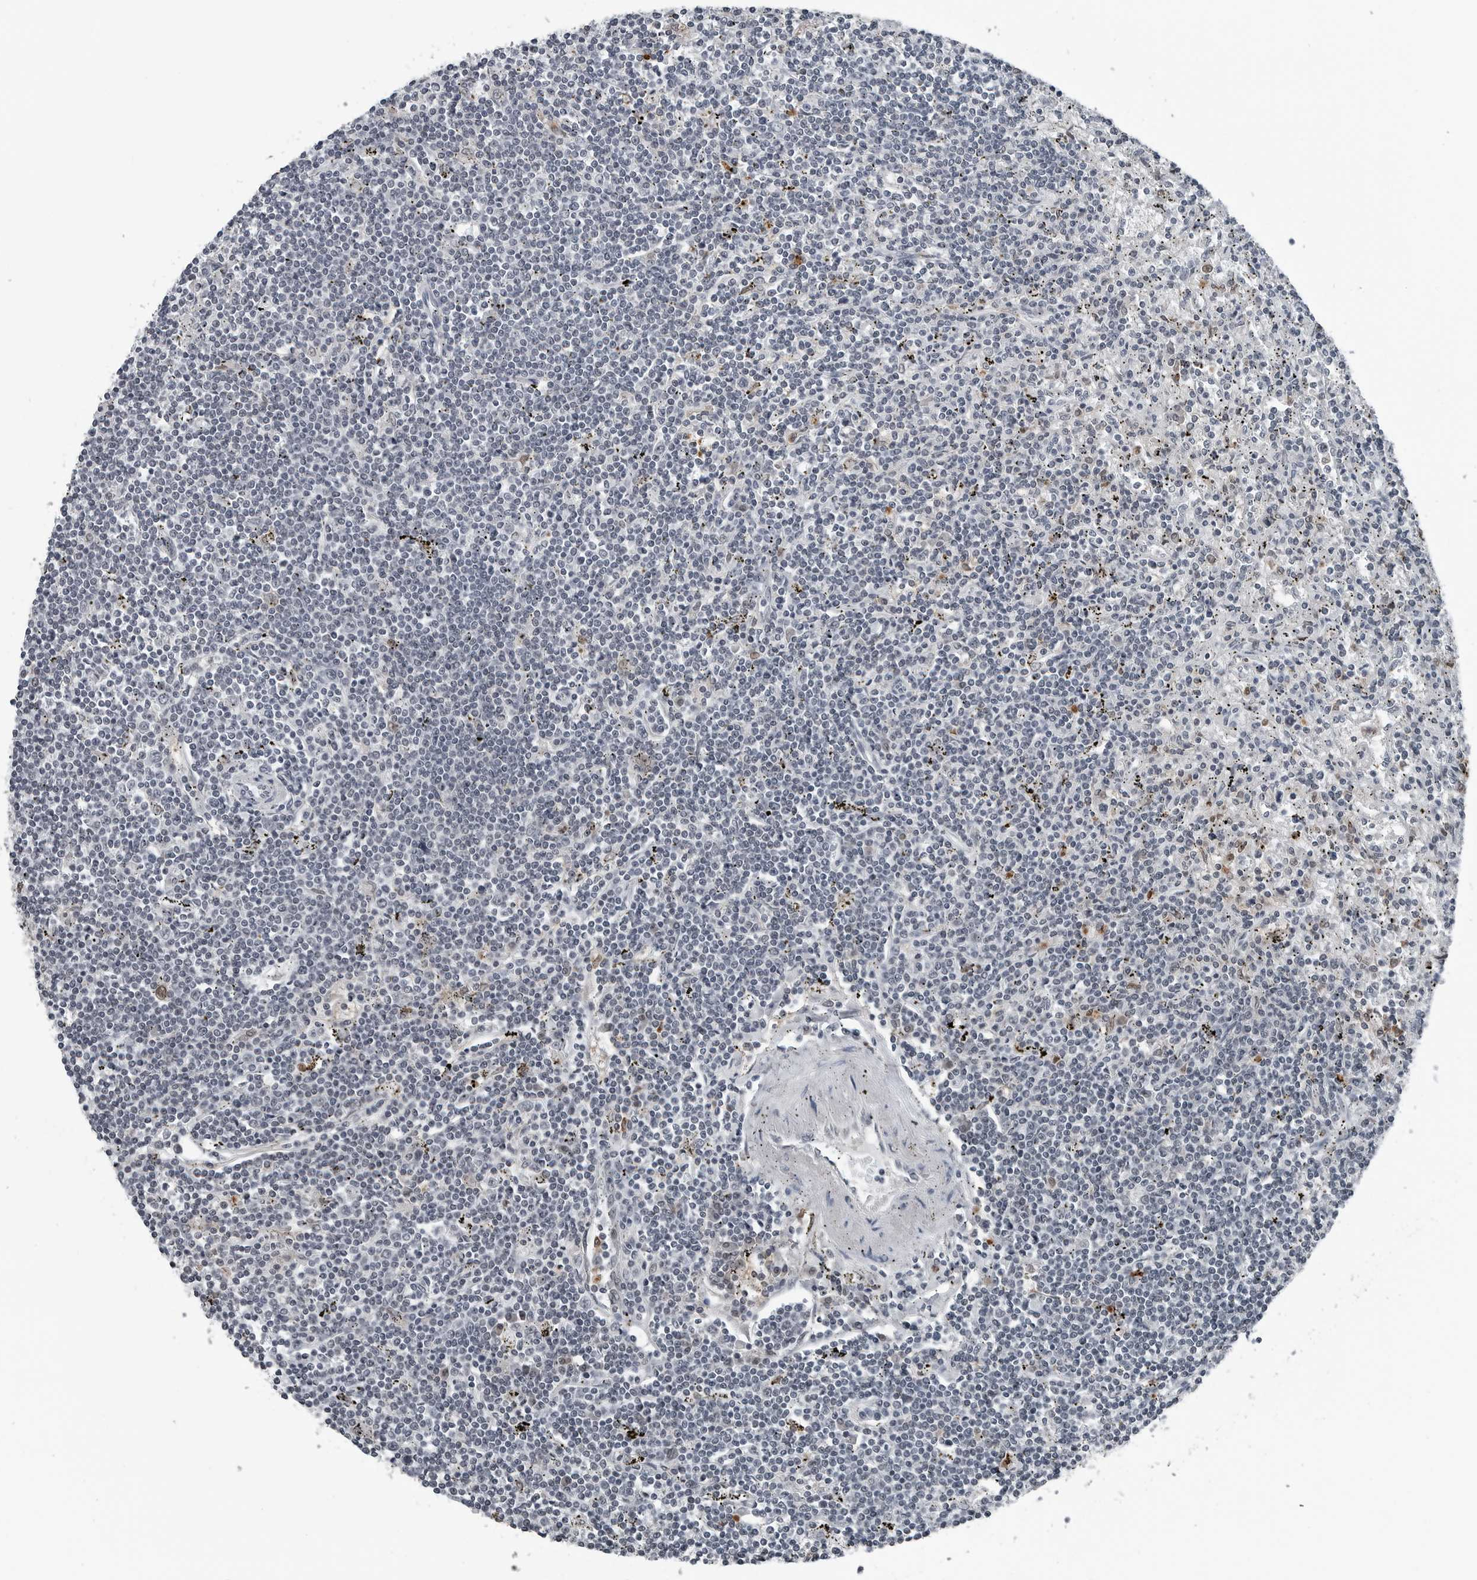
{"staining": {"intensity": "negative", "quantity": "none", "location": "none"}, "tissue": "lymphoma", "cell_type": "Tumor cells", "image_type": "cancer", "snomed": [{"axis": "morphology", "description": "Malignant lymphoma, non-Hodgkin's type, Low grade"}, {"axis": "topography", "description": "Spleen"}], "caption": "Immunohistochemical staining of malignant lymphoma, non-Hodgkin's type (low-grade) displays no significant expression in tumor cells. (Brightfield microscopy of DAB immunohistochemistry (IHC) at high magnification).", "gene": "AKR1A1", "patient": {"sex": "male", "age": 76}}